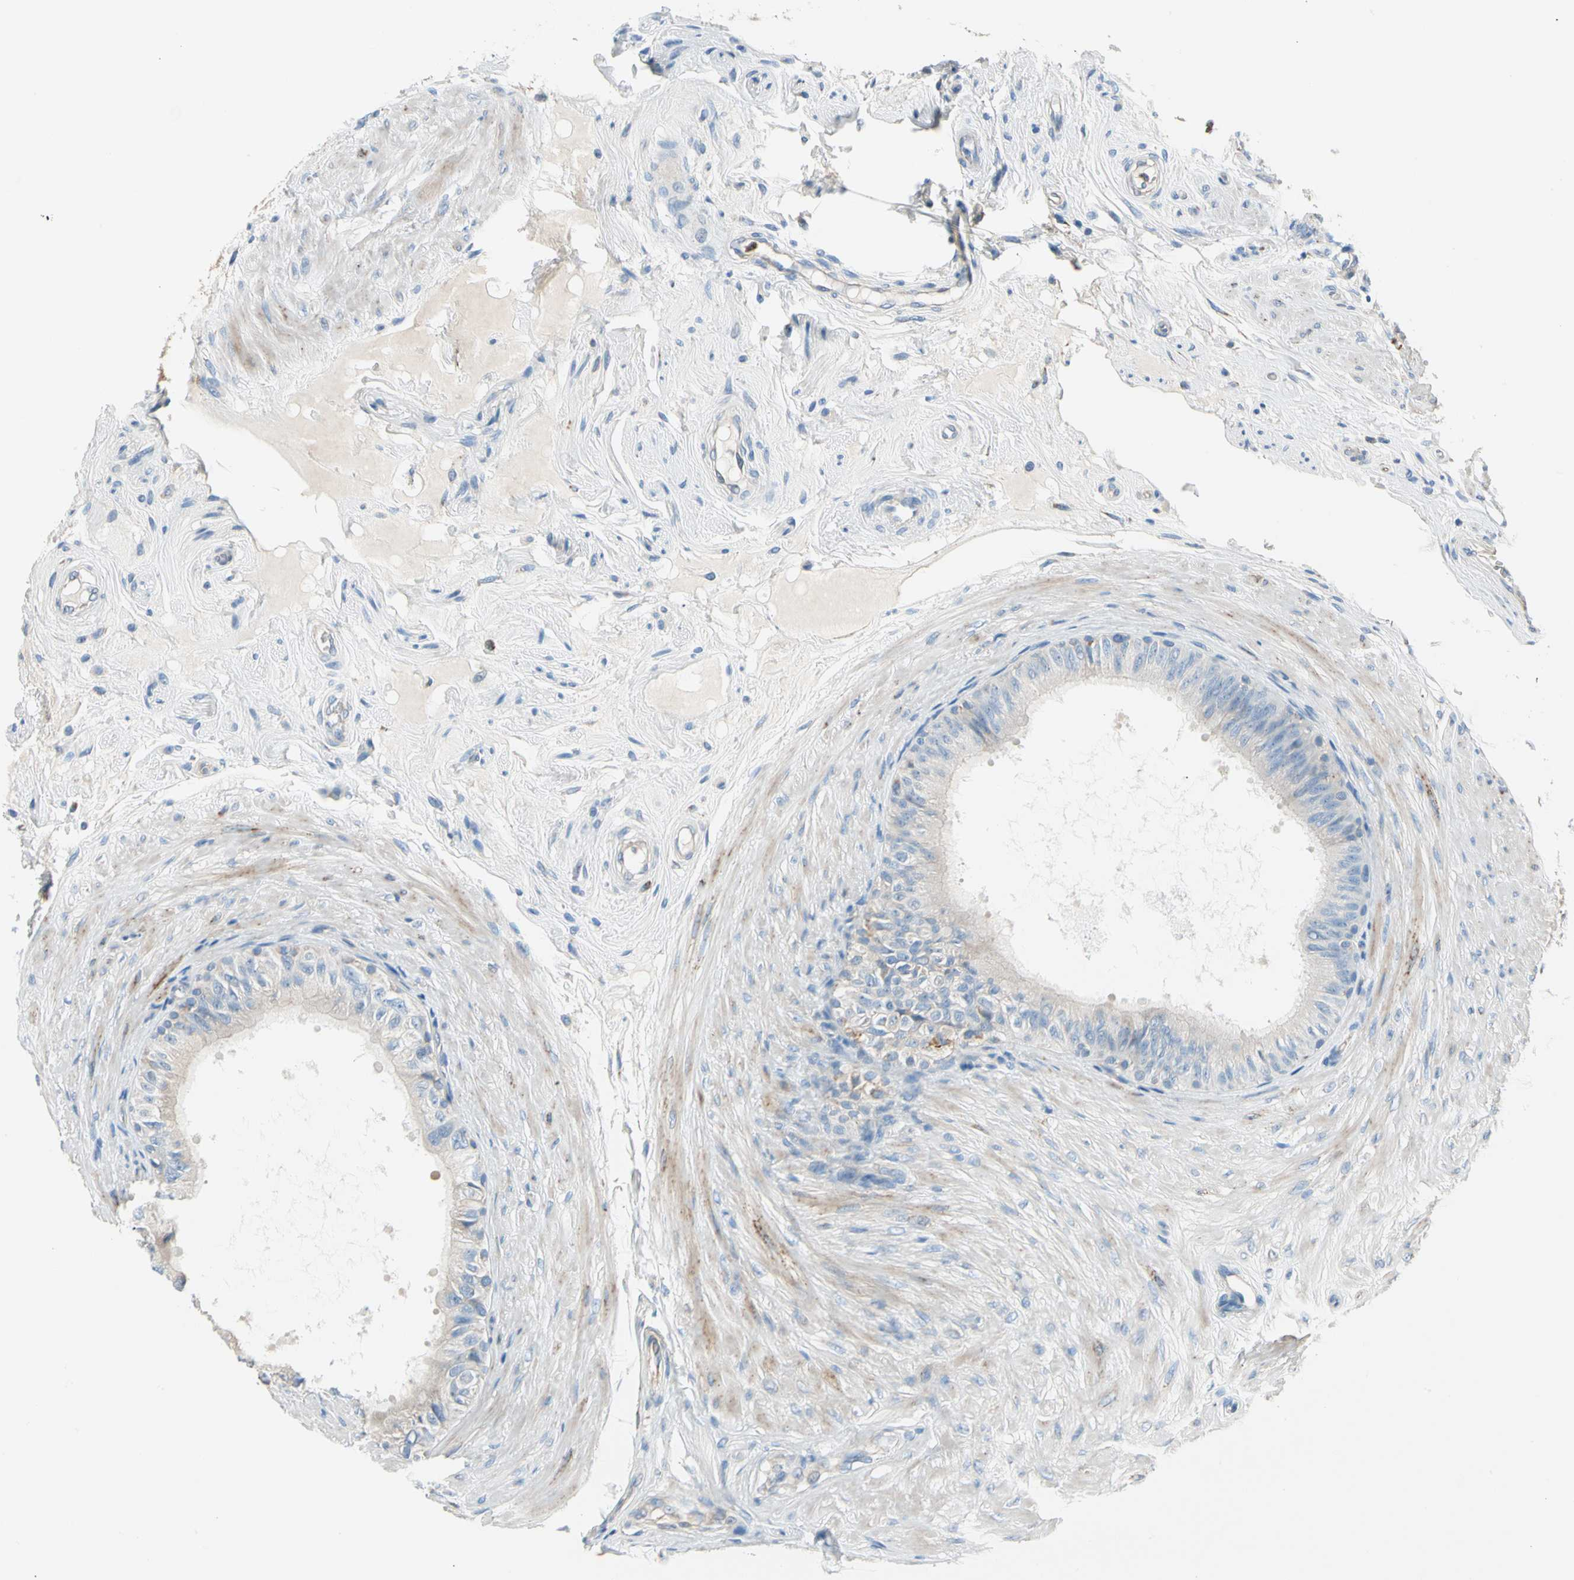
{"staining": {"intensity": "moderate", "quantity": ">75%", "location": "cytoplasmic/membranous"}, "tissue": "epididymis", "cell_type": "Glandular cells", "image_type": "normal", "snomed": [{"axis": "morphology", "description": "Normal tissue, NOS"}, {"axis": "topography", "description": "Epididymis"}], "caption": "Protein staining by immunohistochemistry (IHC) shows moderate cytoplasmic/membranous positivity in approximately >75% of glandular cells in normal epididymis.", "gene": "LY6G6F", "patient": {"sex": "male", "age": 68}}